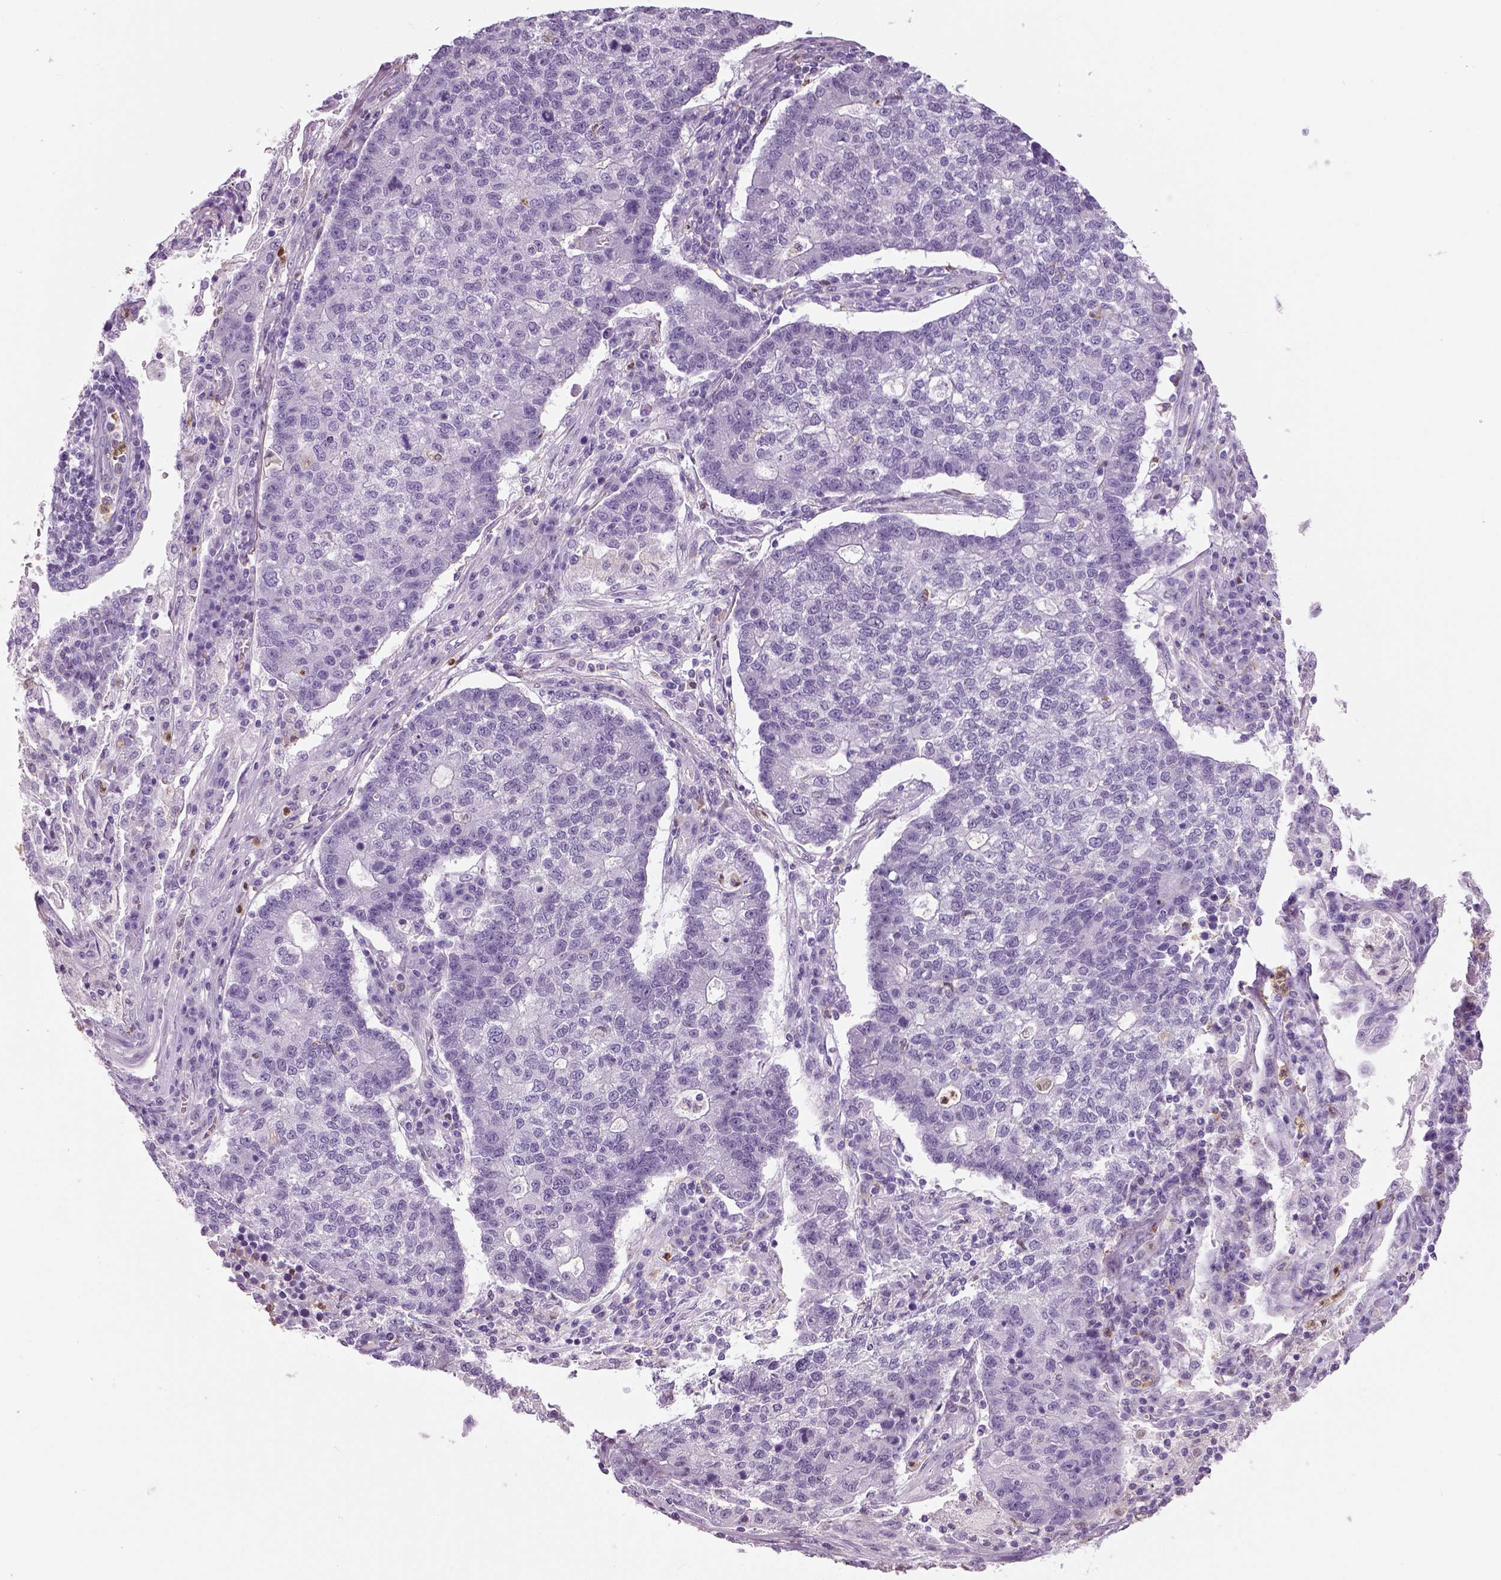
{"staining": {"intensity": "negative", "quantity": "none", "location": "none"}, "tissue": "lung cancer", "cell_type": "Tumor cells", "image_type": "cancer", "snomed": [{"axis": "morphology", "description": "Adenocarcinoma, NOS"}, {"axis": "topography", "description": "Lung"}], "caption": "Tumor cells are negative for brown protein staining in lung cancer.", "gene": "NECAB2", "patient": {"sex": "male", "age": 57}}